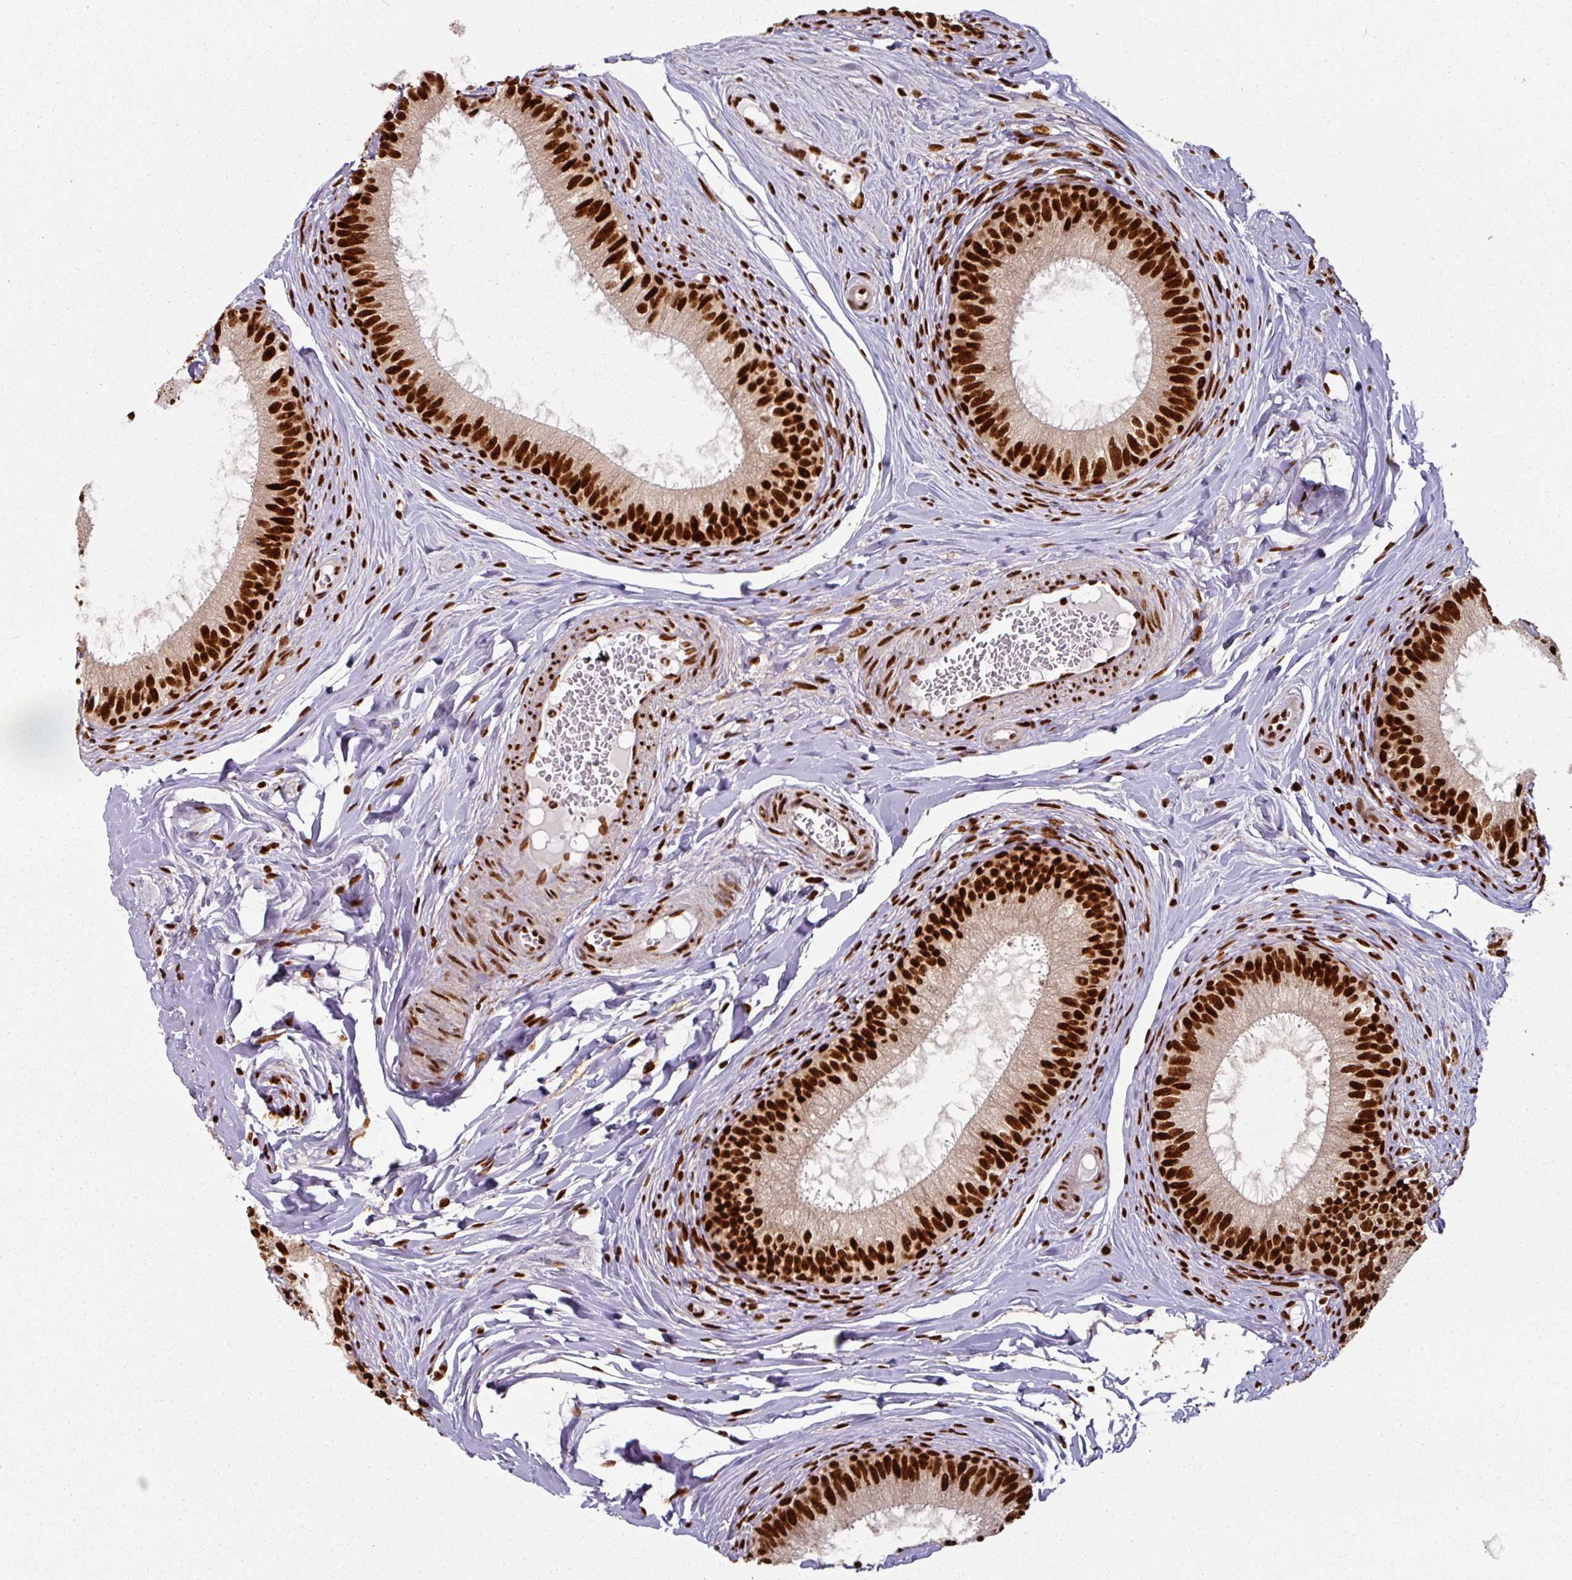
{"staining": {"intensity": "strong", "quantity": ">75%", "location": "nuclear"}, "tissue": "epididymis", "cell_type": "Glandular cells", "image_type": "normal", "snomed": [{"axis": "morphology", "description": "Normal tissue, NOS"}, {"axis": "topography", "description": "Epididymis"}], "caption": "Strong nuclear expression is present in about >75% of glandular cells in unremarkable epididymis. The protein of interest is stained brown, and the nuclei are stained in blue (DAB (3,3'-diaminobenzidine) IHC with brightfield microscopy, high magnification).", "gene": "SIK3", "patient": {"sex": "male", "age": 25}}